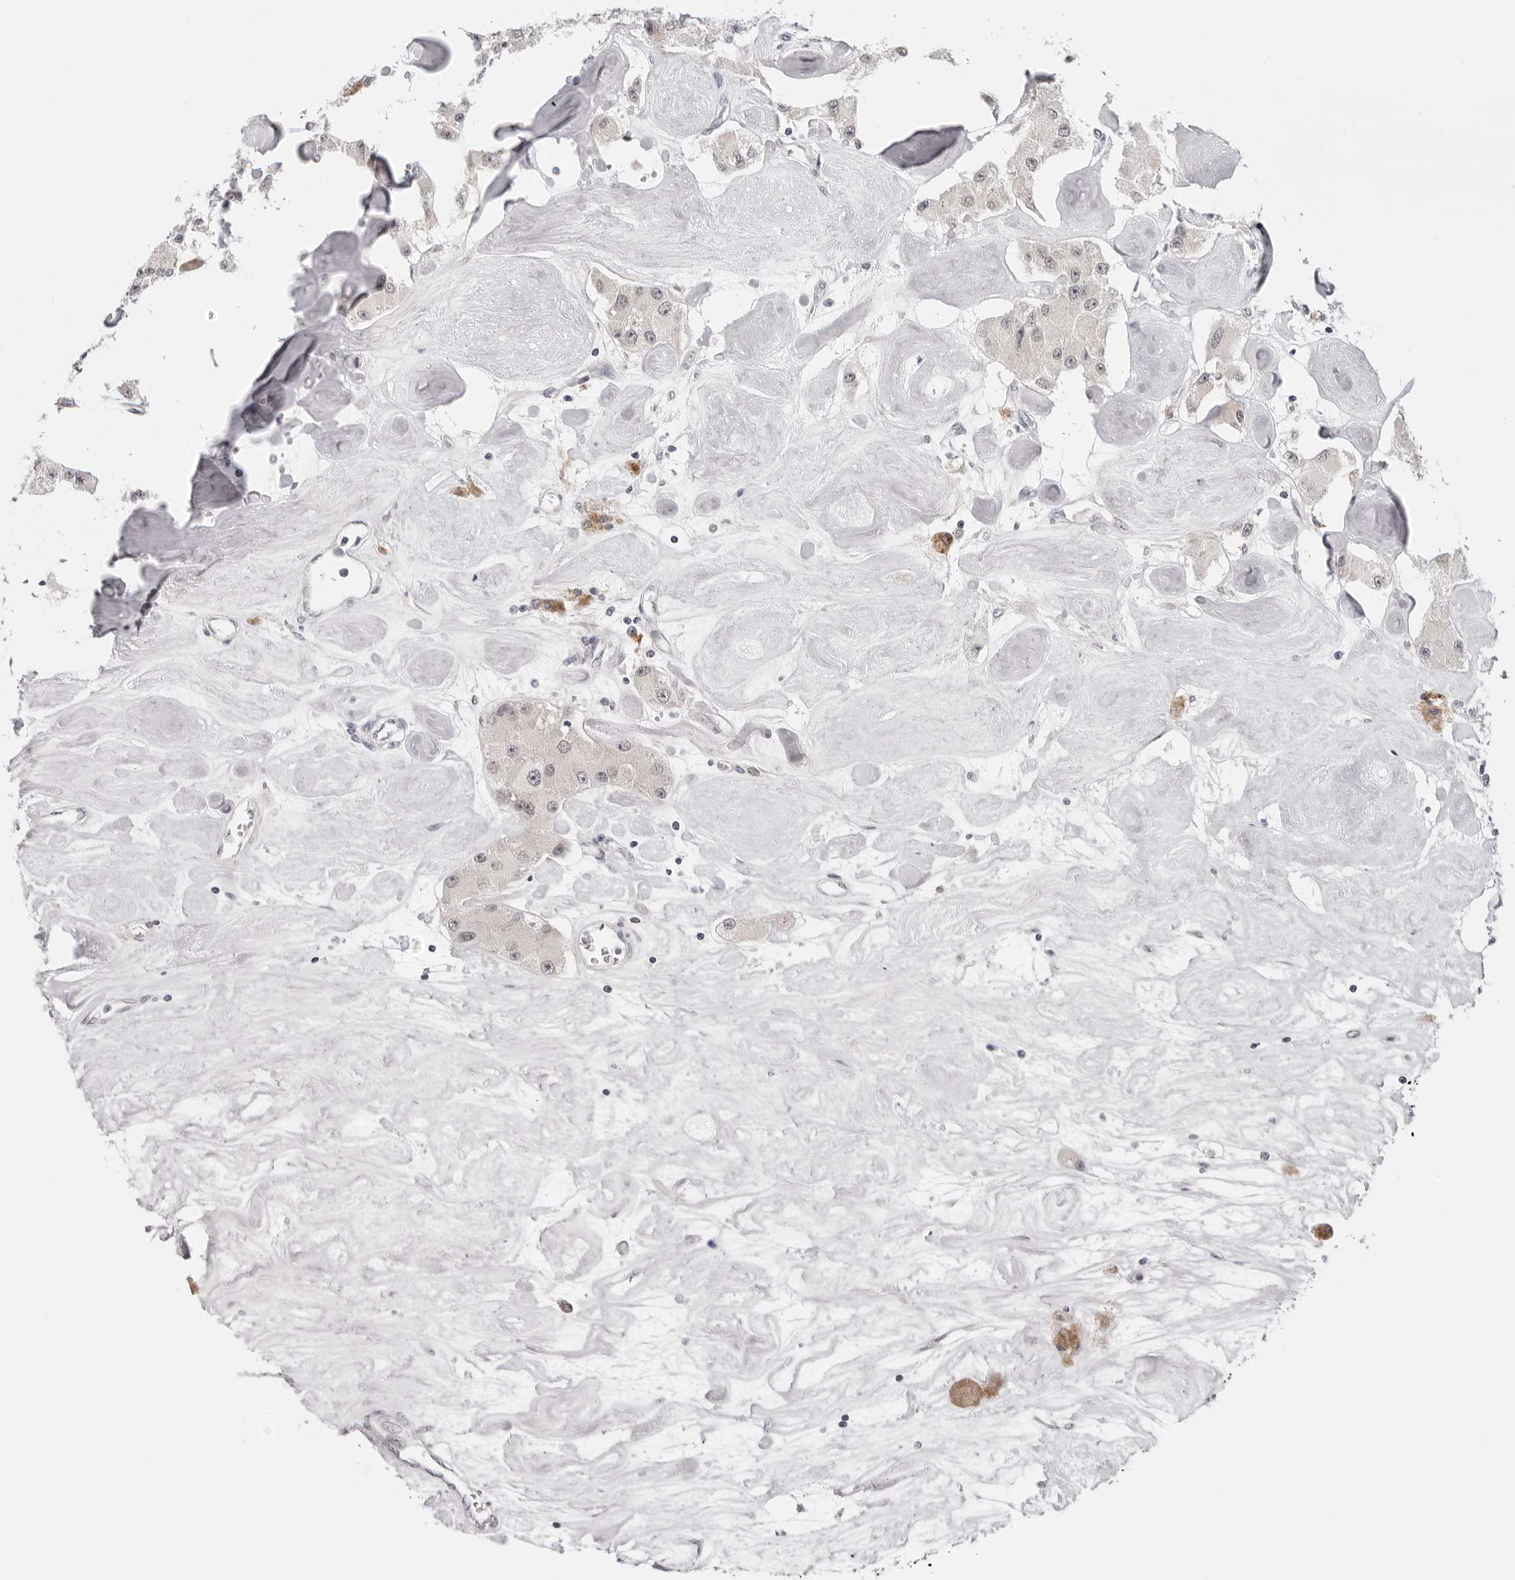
{"staining": {"intensity": "negative", "quantity": "none", "location": "none"}, "tissue": "carcinoid", "cell_type": "Tumor cells", "image_type": "cancer", "snomed": [{"axis": "morphology", "description": "Carcinoid, malignant, NOS"}, {"axis": "topography", "description": "Pancreas"}], "caption": "Human carcinoid (malignant) stained for a protein using immunohistochemistry (IHC) displays no staining in tumor cells.", "gene": "PRUNE1", "patient": {"sex": "male", "age": 41}}